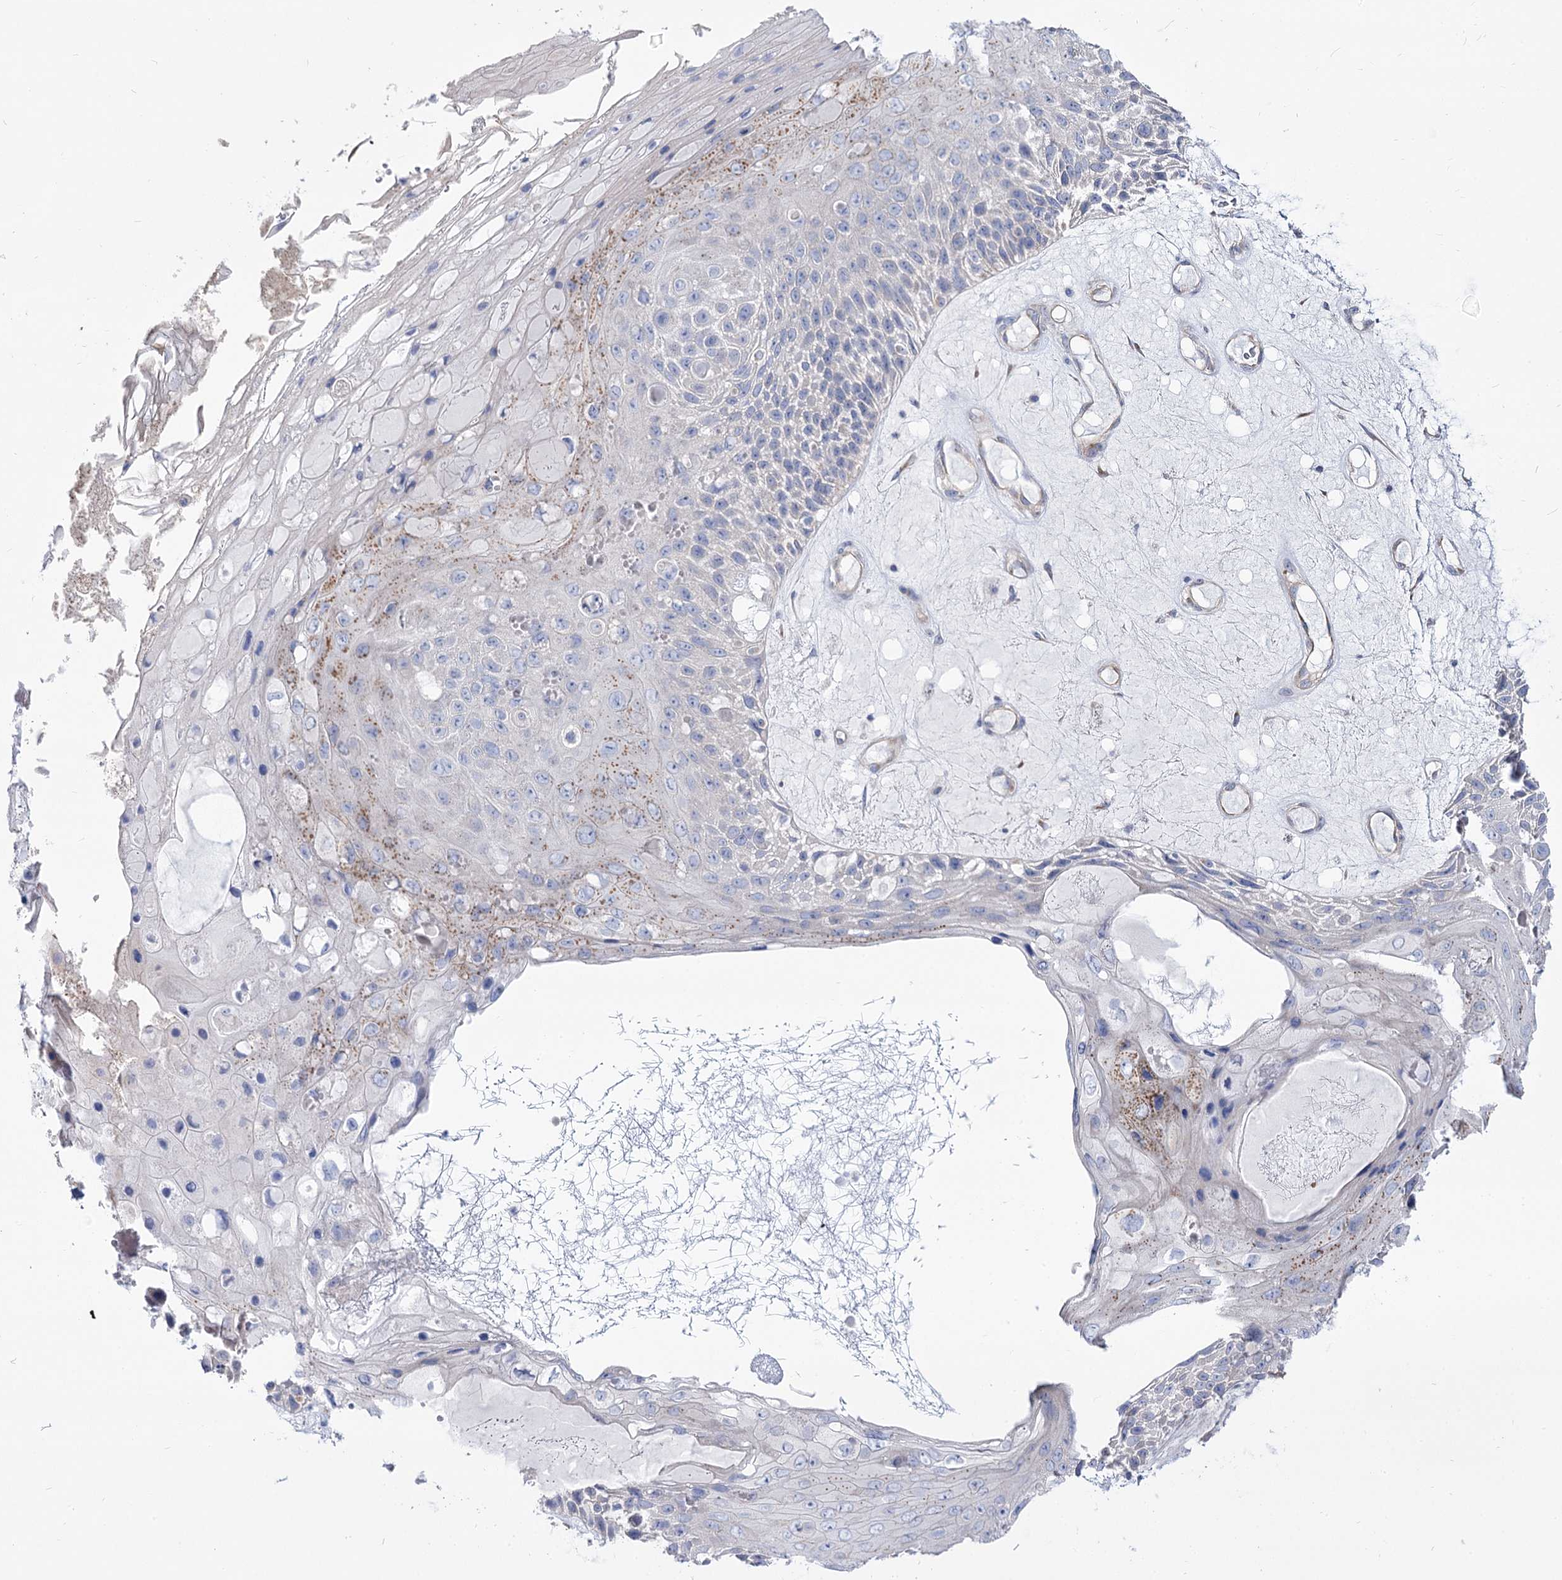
{"staining": {"intensity": "negative", "quantity": "none", "location": "none"}, "tissue": "skin cancer", "cell_type": "Tumor cells", "image_type": "cancer", "snomed": [{"axis": "morphology", "description": "Squamous cell carcinoma, NOS"}, {"axis": "topography", "description": "Skin"}], "caption": "DAB immunohistochemical staining of skin squamous cell carcinoma demonstrates no significant expression in tumor cells. Brightfield microscopy of immunohistochemistry stained with DAB (brown) and hematoxylin (blue), captured at high magnification.", "gene": "SUOX", "patient": {"sex": "female", "age": 88}}